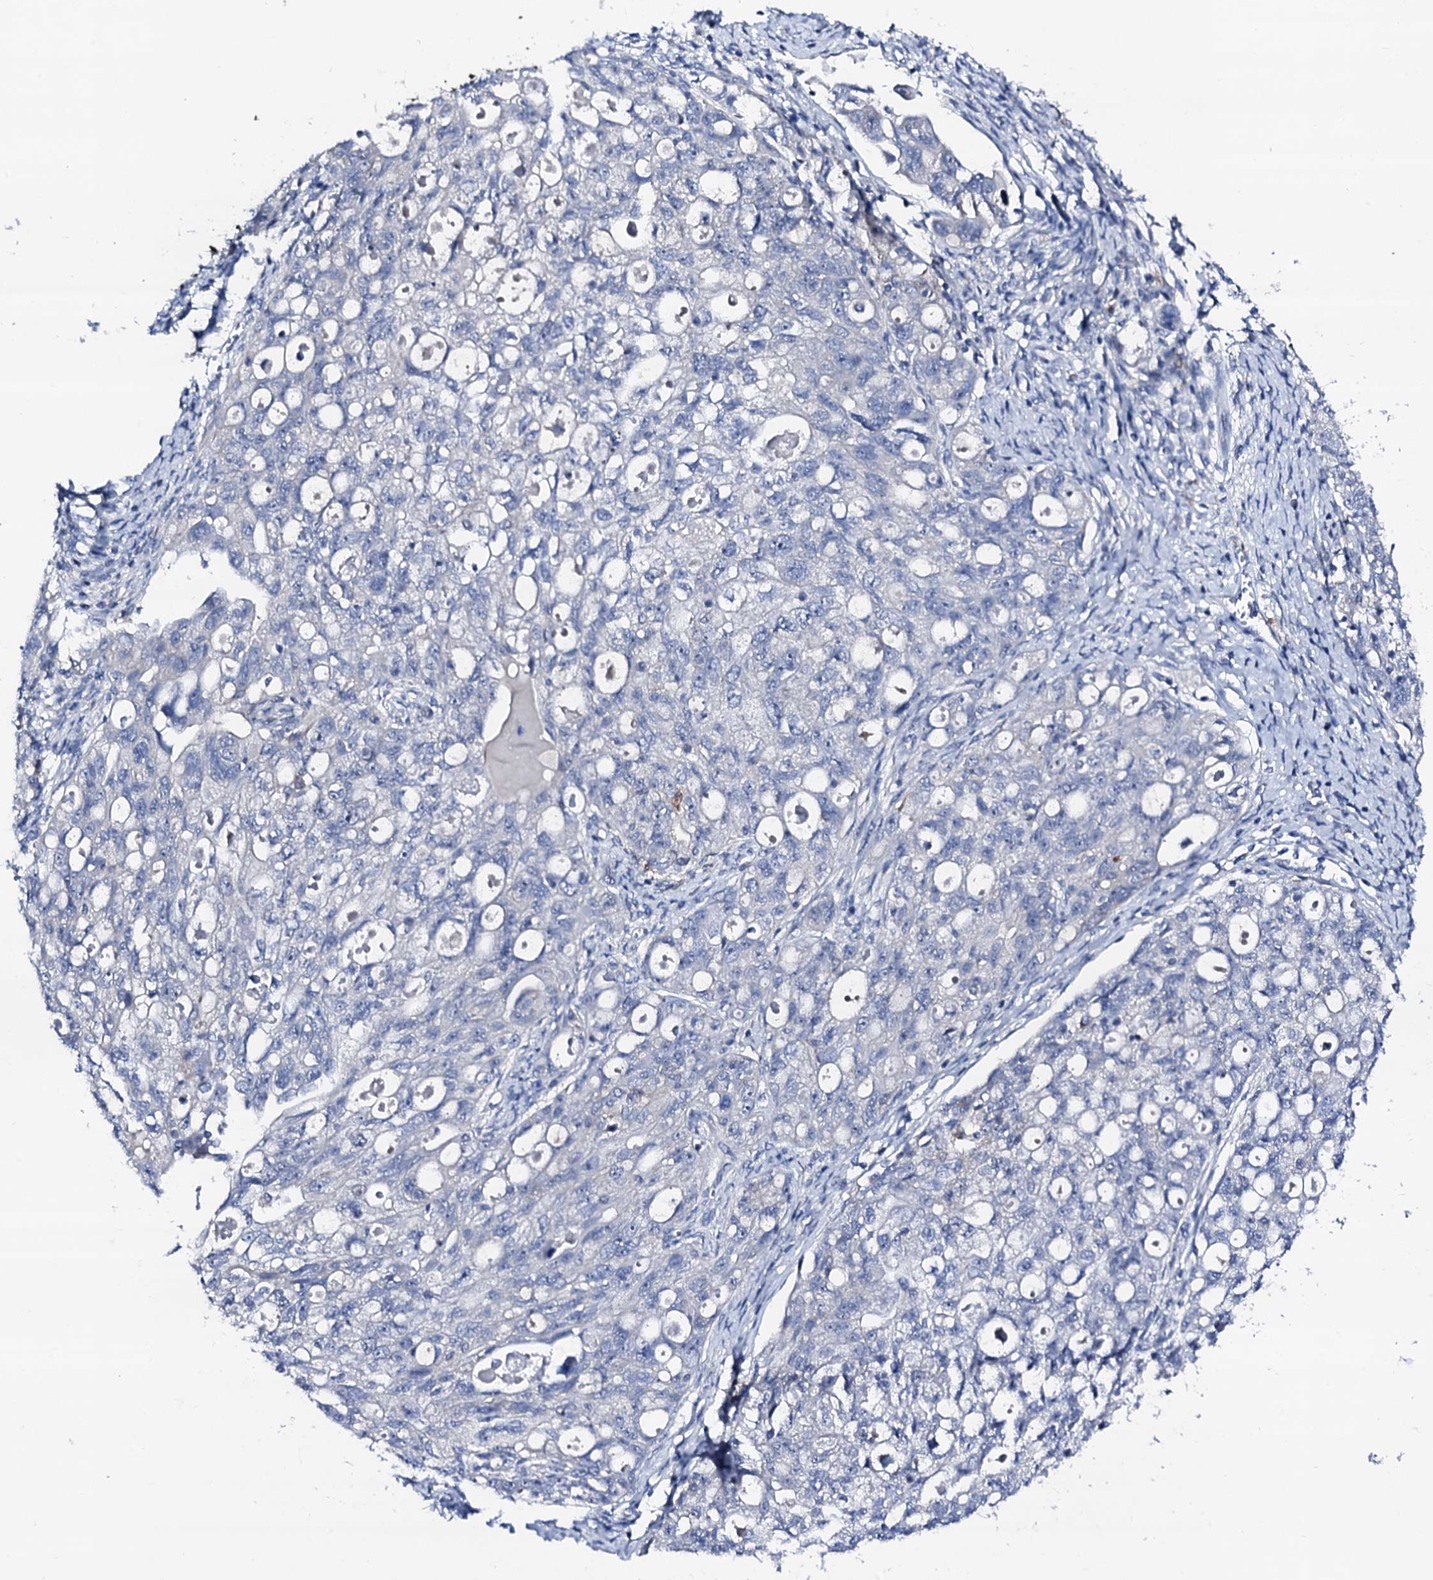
{"staining": {"intensity": "negative", "quantity": "none", "location": "none"}, "tissue": "ovarian cancer", "cell_type": "Tumor cells", "image_type": "cancer", "snomed": [{"axis": "morphology", "description": "Carcinoma, NOS"}, {"axis": "morphology", "description": "Cystadenocarcinoma, serous, NOS"}, {"axis": "topography", "description": "Ovary"}], "caption": "High magnification brightfield microscopy of ovarian cancer (serous cystadenocarcinoma) stained with DAB (brown) and counterstained with hematoxylin (blue): tumor cells show no significant positivity. The staining was performed using DAB to visualize the protein expression in brown, while the nuclei were stained in blue with hematoxylin (Magnification: 20x).", "gene": "TRAFD1", "patient": {"sex": "female", "age": 69}}